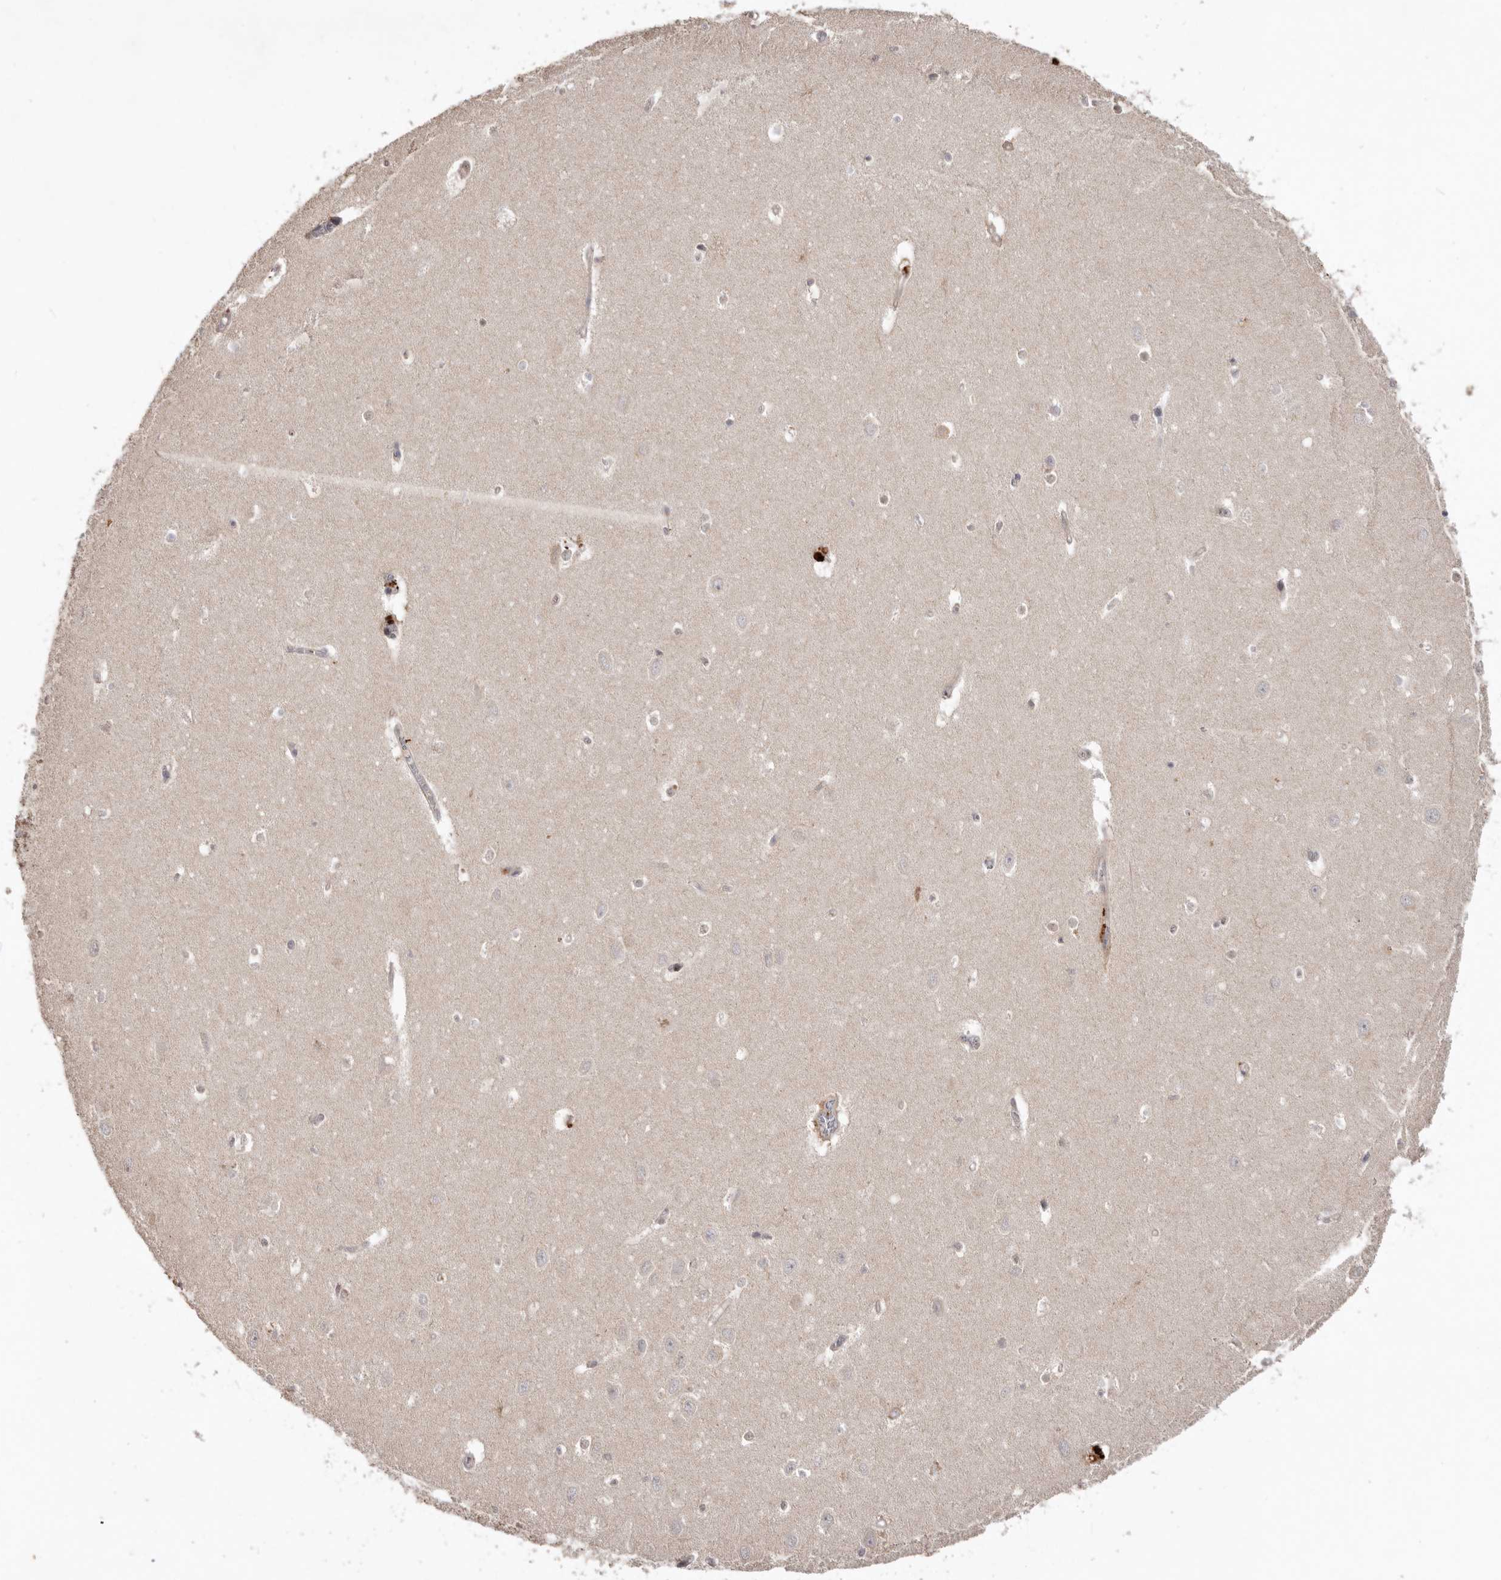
{"staining": {"intensity": "negative", "quantity": "none", "location": "none"}, "tissue": "hippocampus", "cell_type": "Glial cells", "image_type": "normal", "snomed": [{"axis": "morphology", "description": "Normal tissue, NOS"}, {"axis": "topography", "description": "Hippocampus"}], "caption": "High power microscopy image of an immunohistochemistry histopathology image of benign hippocampus, revealing no significant positivity in glial cells. The staining is performed using DAB (3,3'-diaminobenzidine) brown chromogen with nuclei counter-stained in using hematoxylin.", "gene": "NMUR1", "patient": {"sex": "female", "age": 64}}